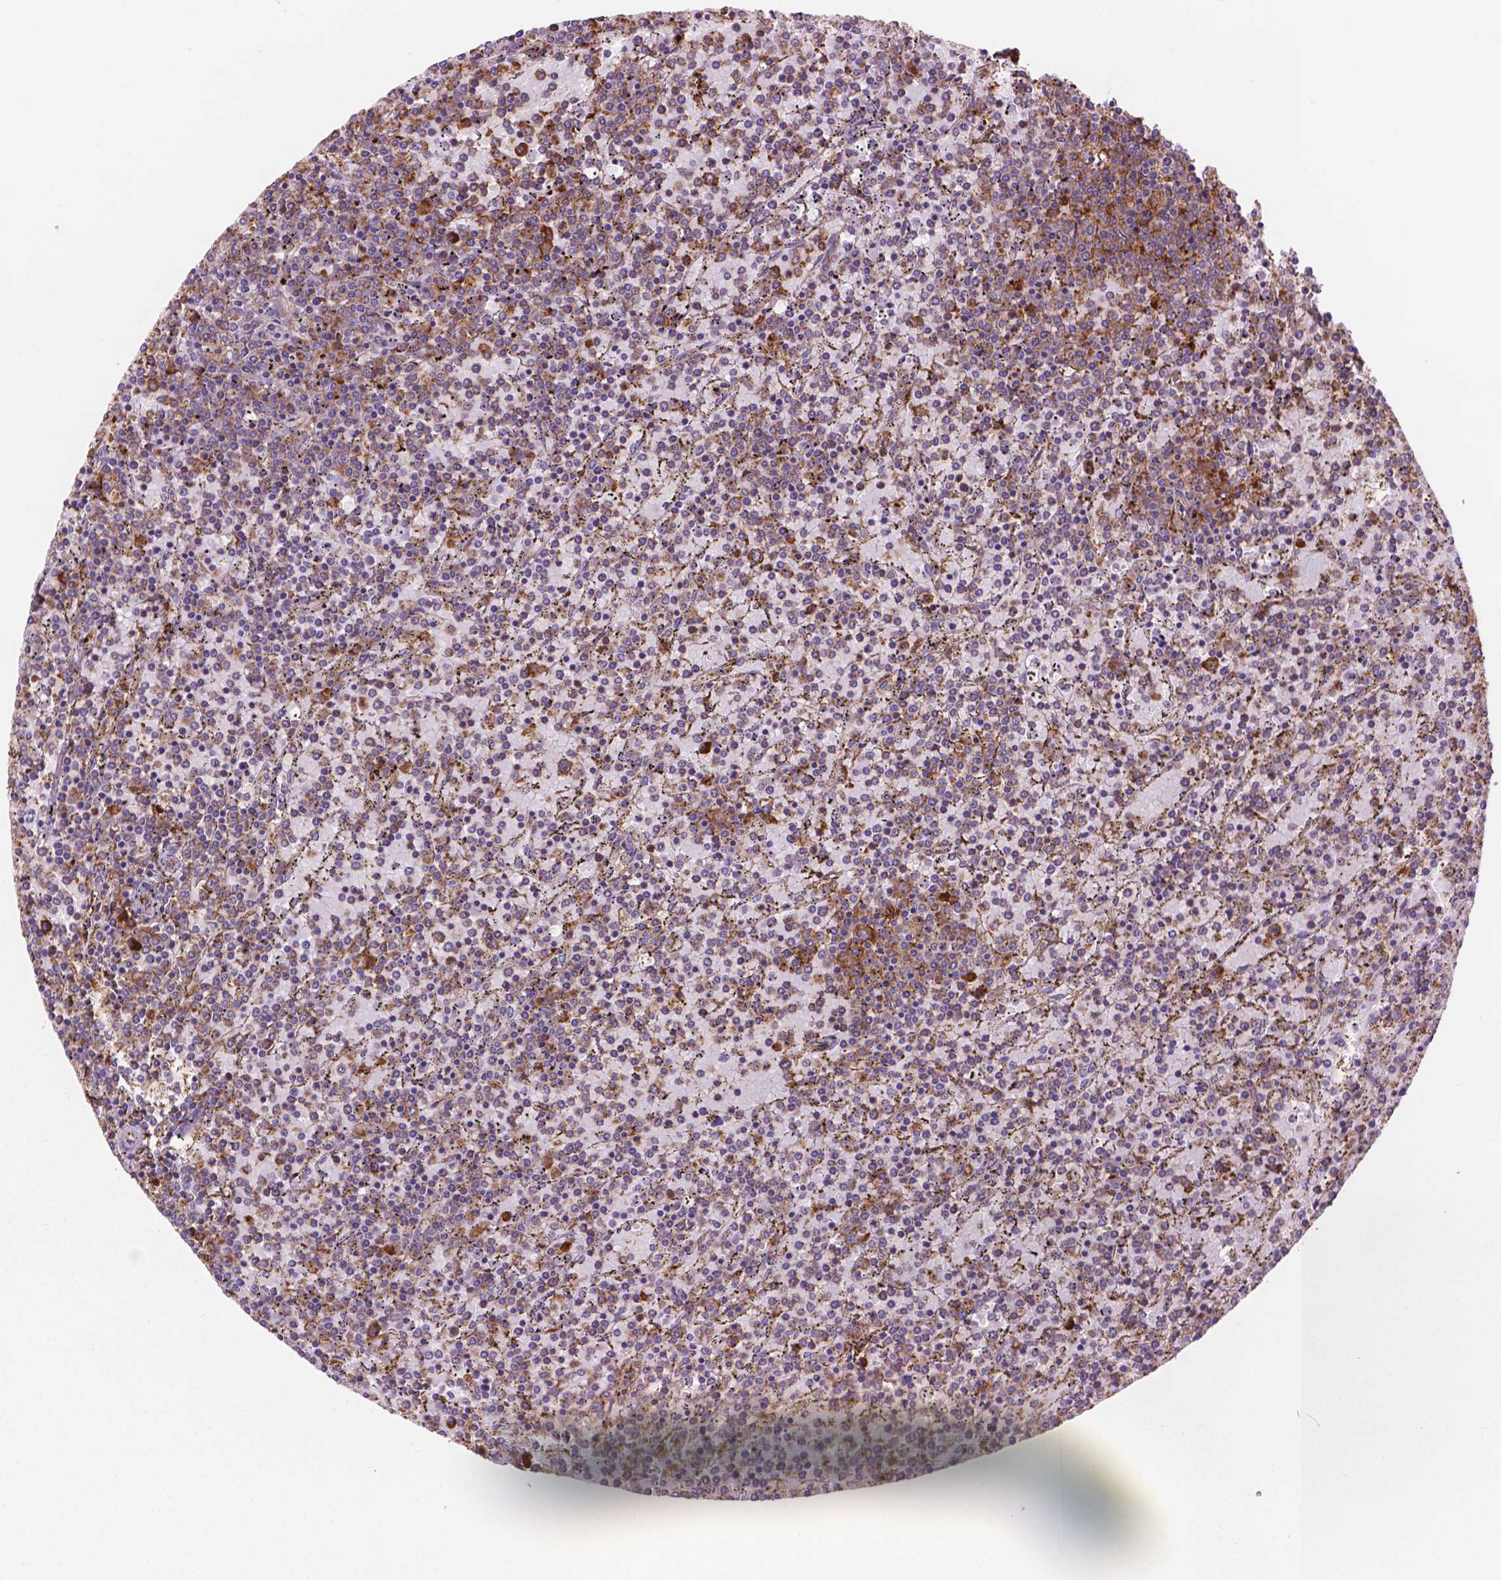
{"staining": {"intensity": "weak", "quantity": ">75%", "location": "cytoplasmic/membranous"}, "tissue": "lymphoma", "cell_type": "Tumor cells", "image_type": "cancer", "snomed": [{"axis": "morphology", "description": "Malignant lymphoma, non-Hodgkin's type, Low grade"}, {"axis": "topography", "description": "Spleen"}], "caption": "Lymphoma was stained to show a protein in brown. There is low levels of weak cytoplasmic/membranous staining in about >75% of tumor cells.", "gene": "RPL37A", "patient": {"sex": "female", "age": 77}}